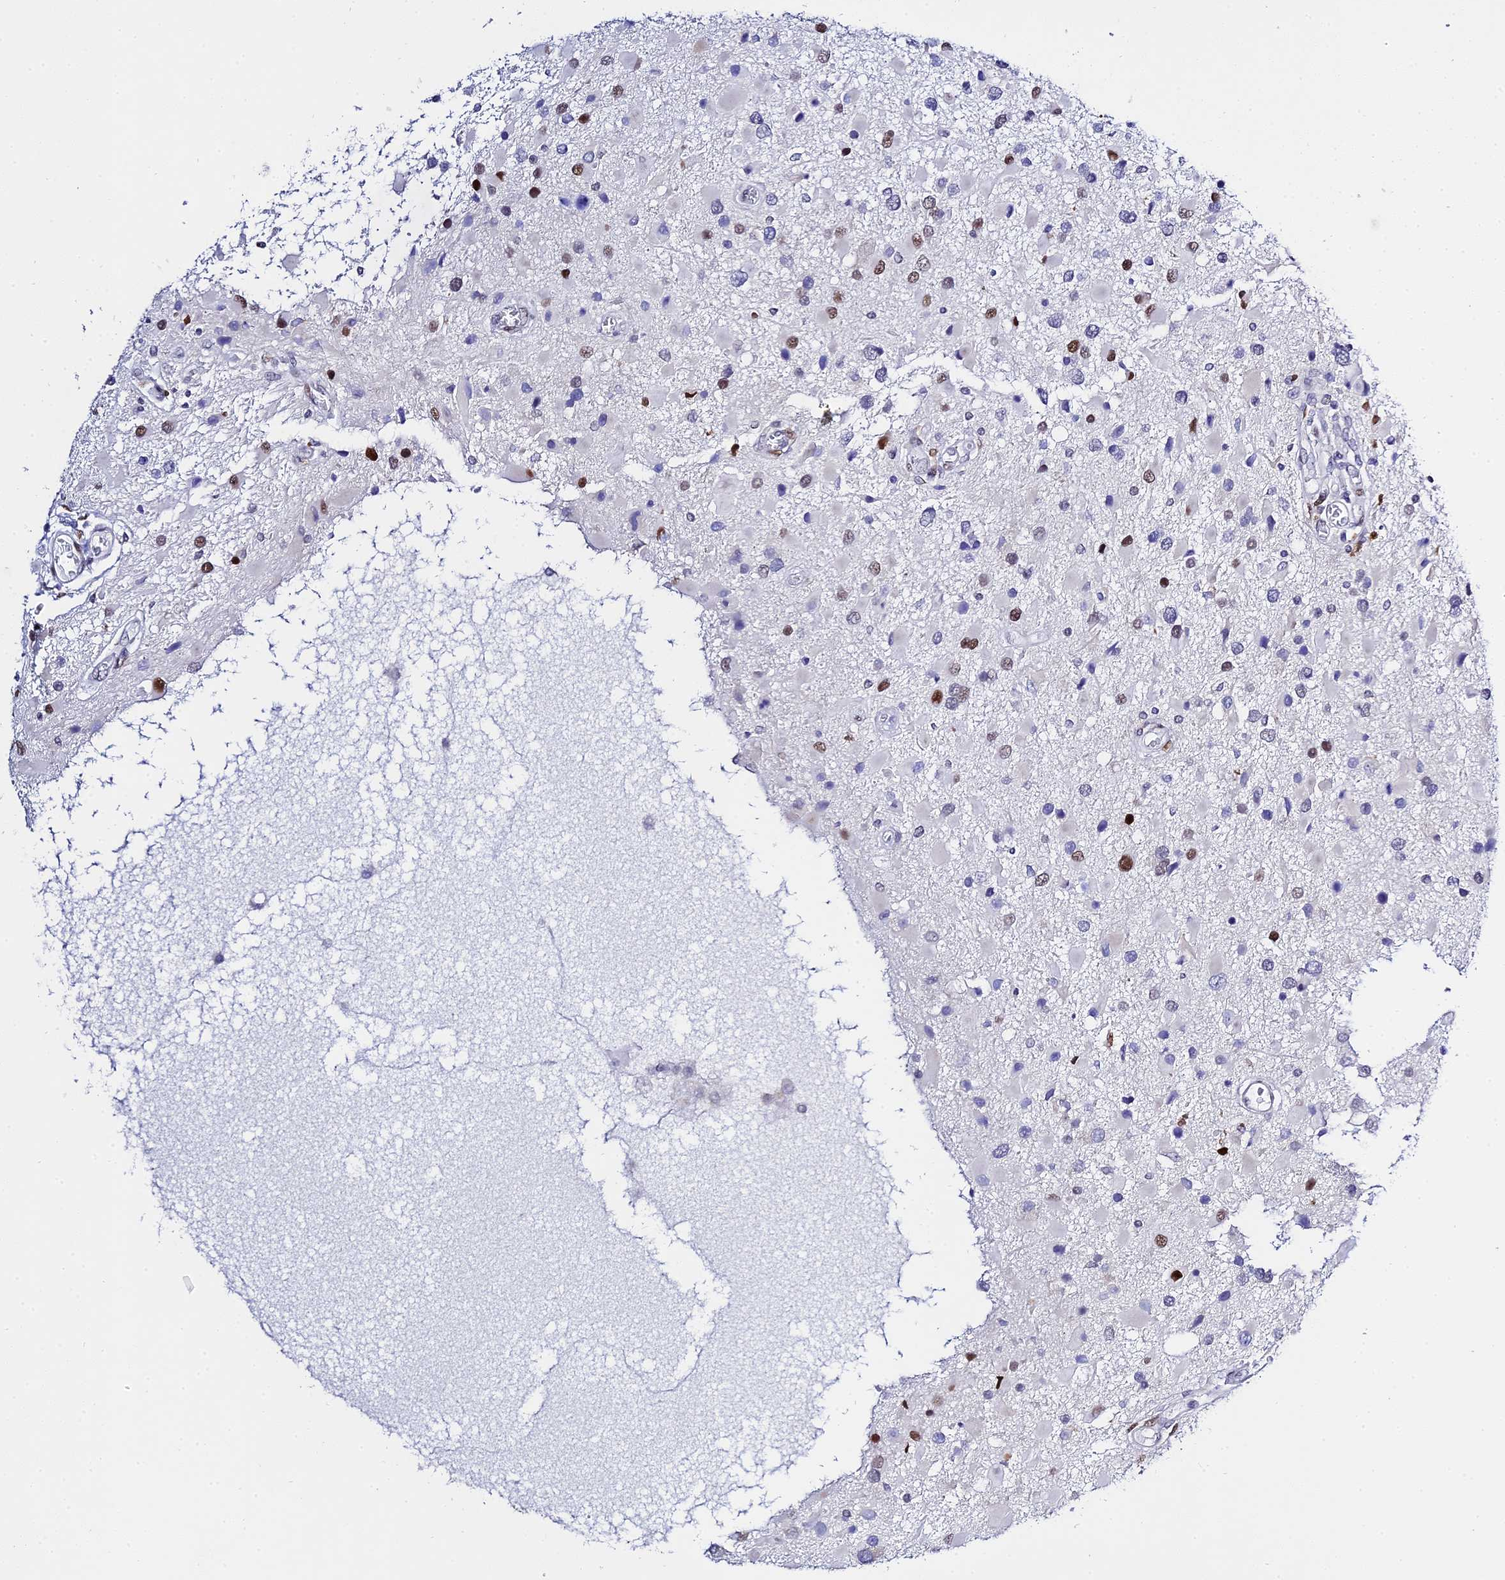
{"staining": {"intensity": "moderate", "quantity": "<25%", "location": "nuclear"}, "tissue": "glioma", "cell_type": "Tumor cells", "image_type": "cancer", "snomed": [{"axis": "morphology", "description": "Glioma, malignant, High grade"}, {"axis": "topography", "description": "Brain"}], "caption": "Glioma tissue displays moderate nuclear expression in about <25% of tumor cells", "gene": "POFUT2", "patient": {"sex": "male", "age": 53}}